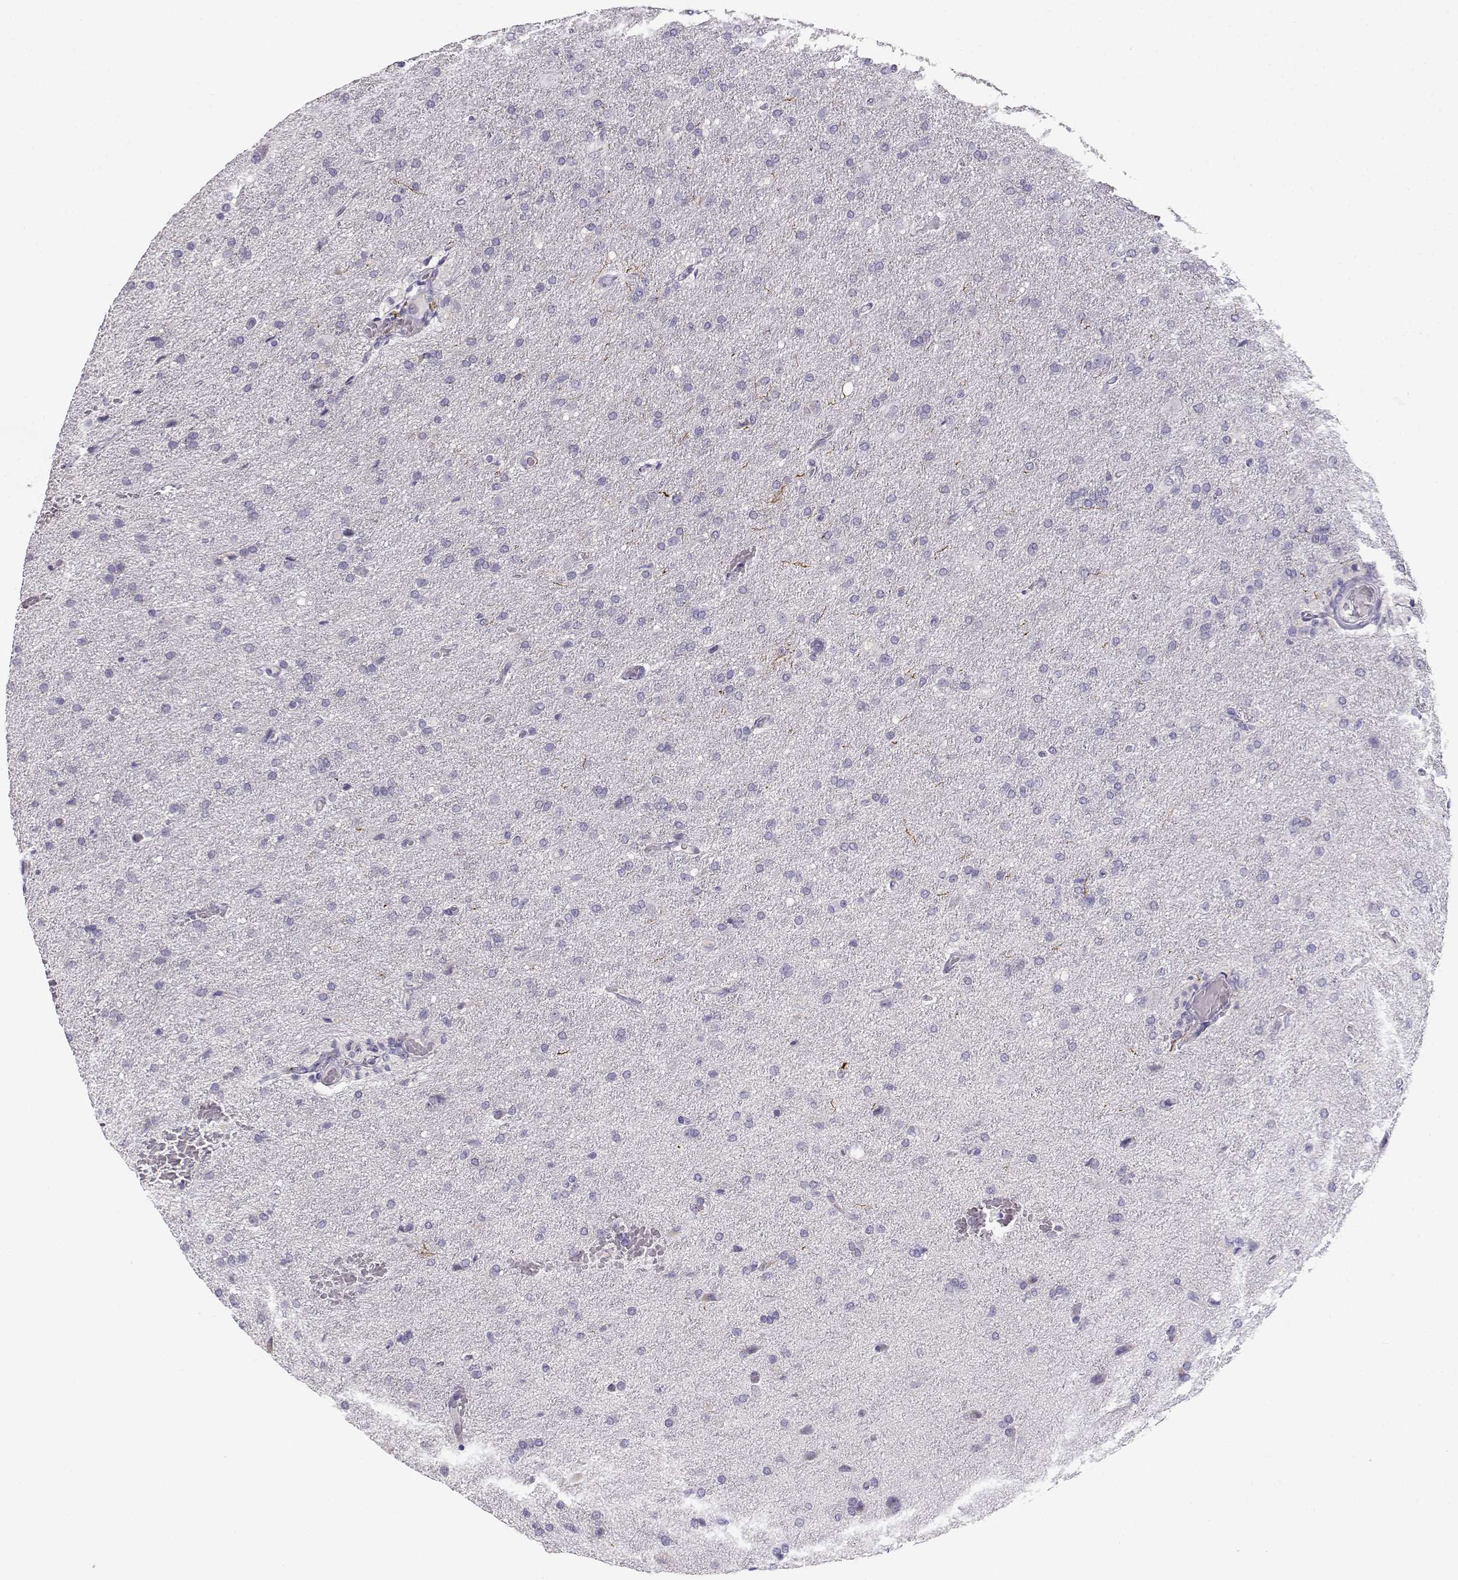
{"staining": {"intensity": "negative", "quantity": "none", "location": "none"}, "tissue": "glioma", "cell_type": "Tumor cells", "image_type": "cancer", "snomed": [{"axis": "morphology", "description": "Glioma, malignant, High grade"}, {"axis": "topography", "description": "Brain"}], "caption": "This is an immunohistochemistry (IHC) micrograph of high-grade glioma (malignant). There is no staining in tumor cells.", "gene": "OPN5", "patient": {"sex": "male", "age": 68}}